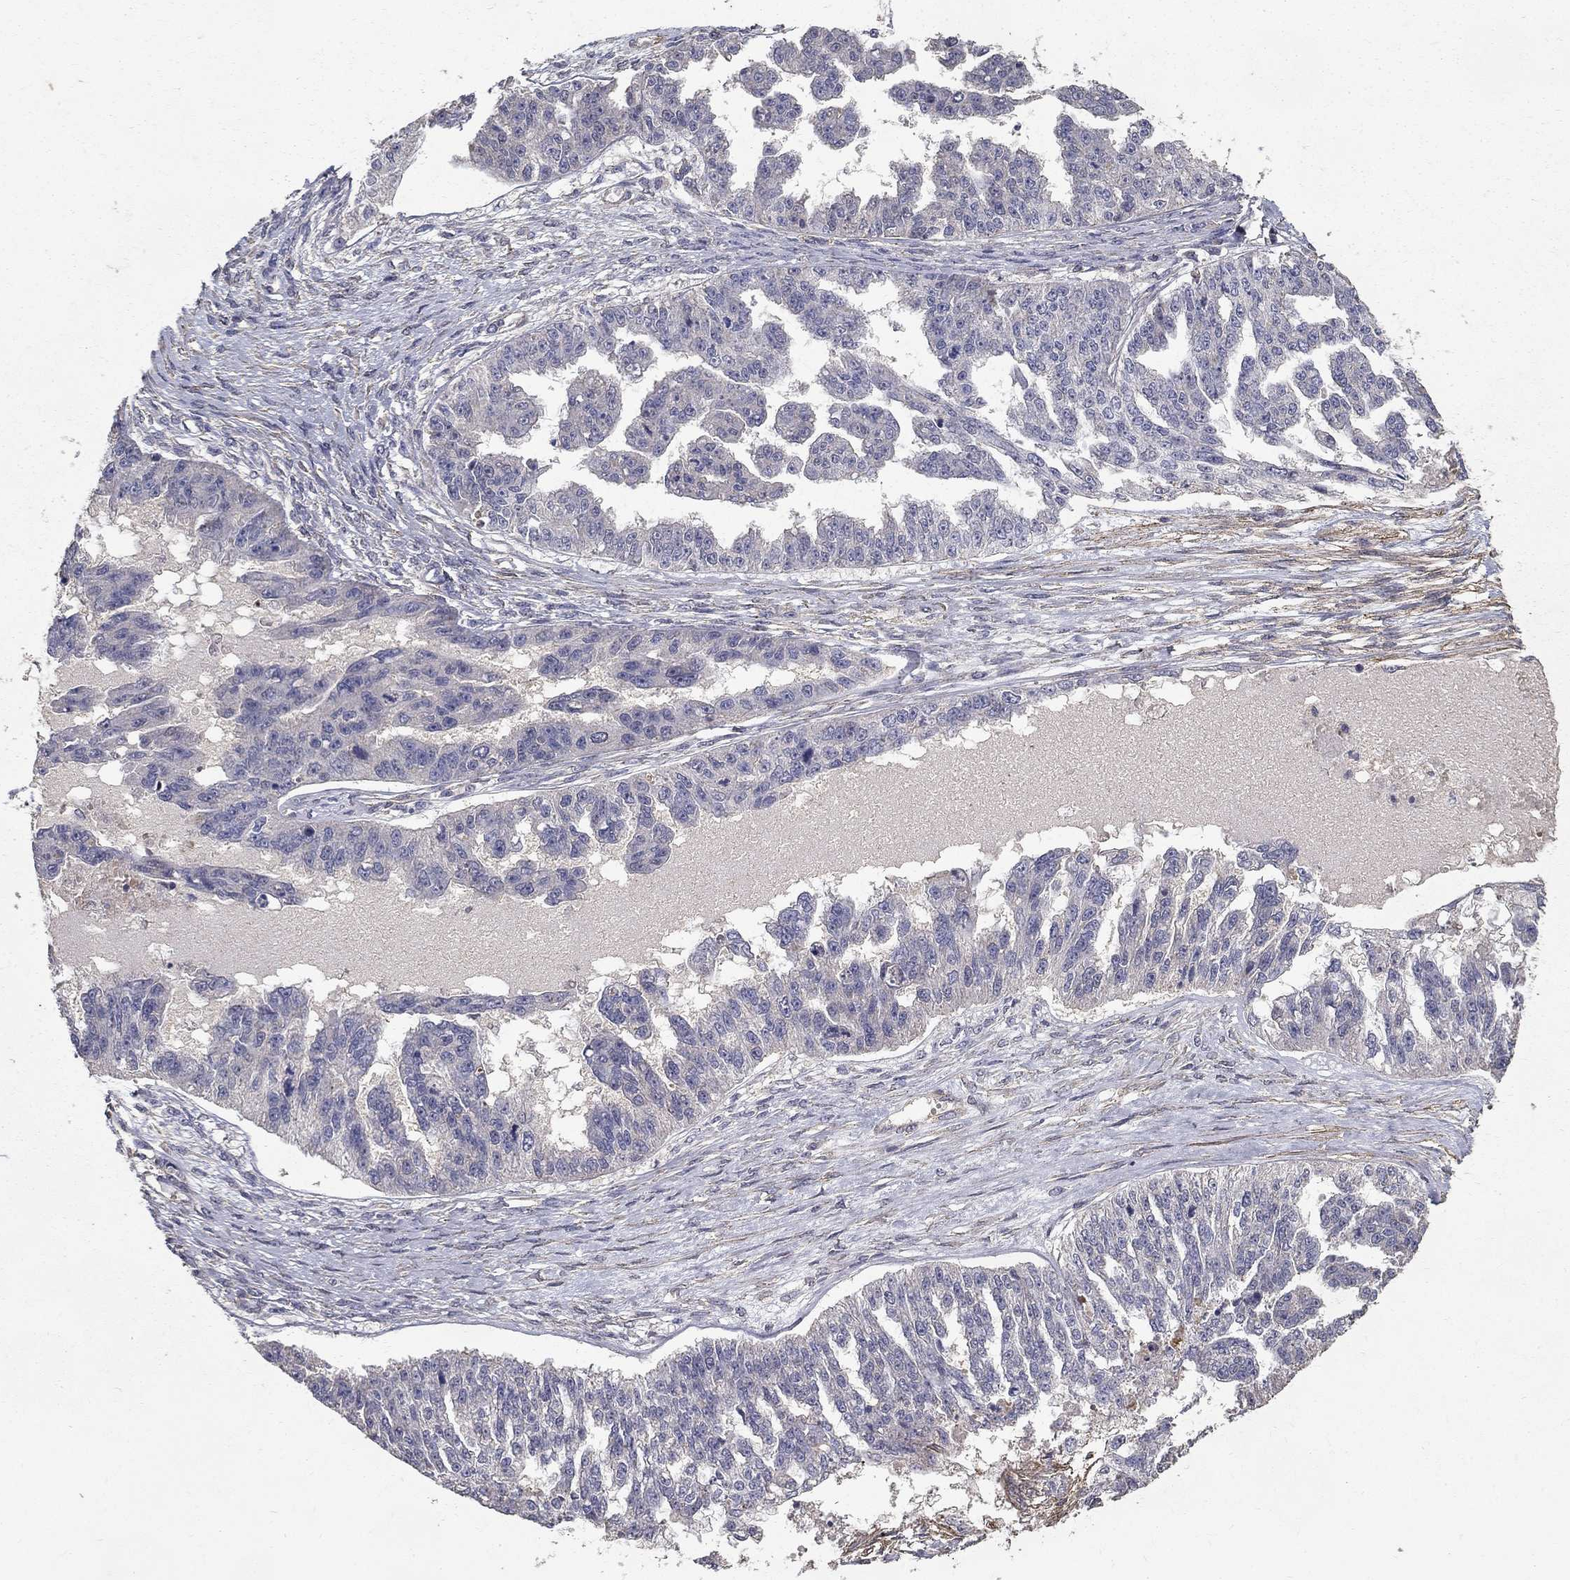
{"staining": {"intensity": "negative", "quantity": "none", "location": "none"}, "tissue": "ovarian cancer", "cell_type": "Tumor cells", "image_type": "cancer", "snomed": [{"axis": "morphology", "description": "Cystadenocarcinoma, serous, NOS"}, {"axis": "topography", "description": "Ovary"}], "caption": "High magnification brightfield microscopy of ovarian cancer stained with DAB (brown) and counterstained with hematoxylin (blue): tumor cells show no significant staining.", "gene": "MPP2", "patient": {"sex": "female", "age": 58}}